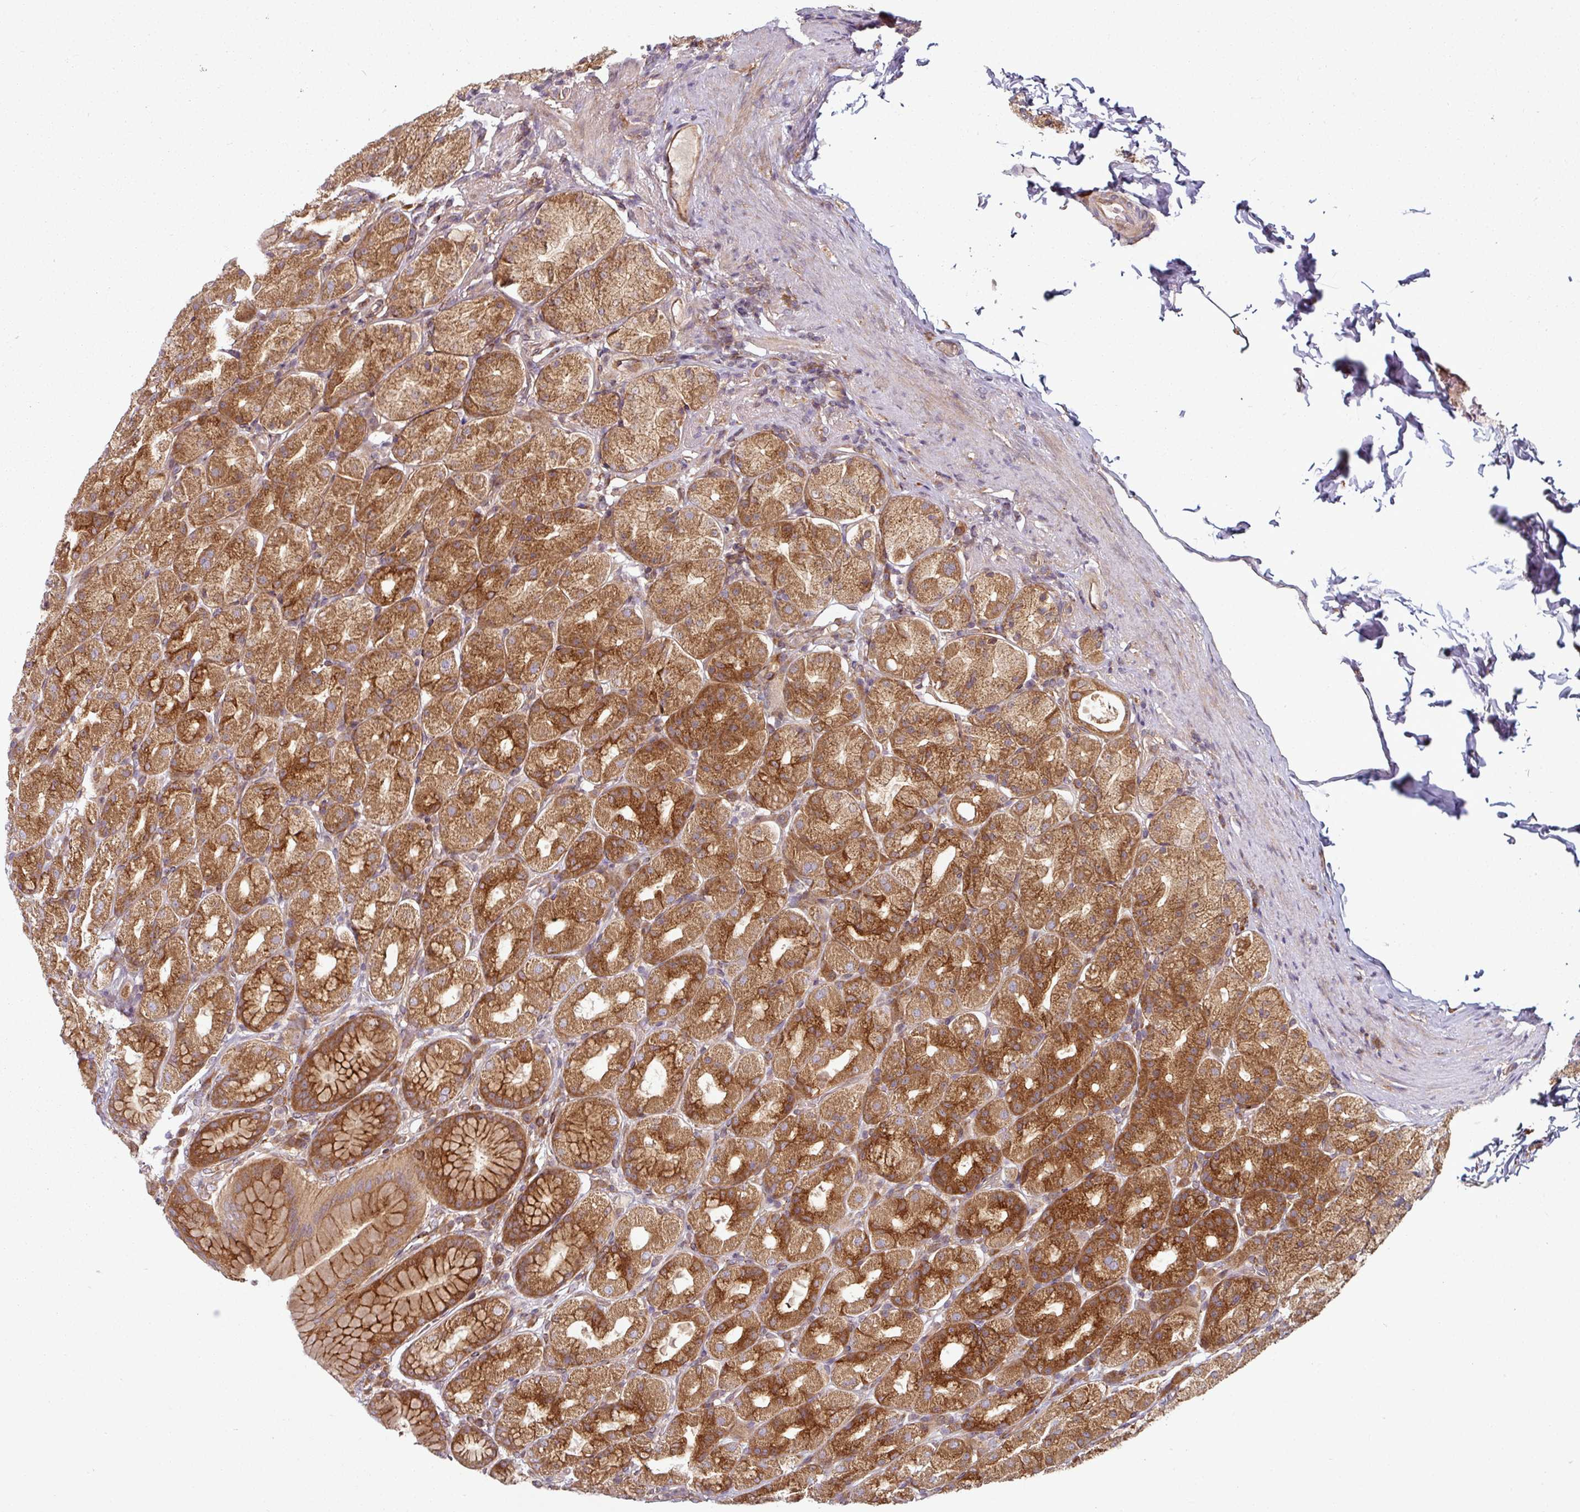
{"staining": {"intensity": "strong", "quantity": ">75%", "location": "cytoplasmic/membranous"}, "tissue": "stomach", "cell_type": "Glandular cells", "image_type": "normal", "snomed": [{"axis": "morphology", "description": "Normal tissue, NOS"}, {"axis": "topography", "description": "Stomach, upper"}, {"axis": "topography", "description": "Stomach"}], "caption": "The image exhibits immunohistochemical staining of benign stomach. There is strong cytoplasmic/membranous positivity is seen in approximately >75% of glandular cells. Using DAB (brown) and hematoxylin (blue) stains, captured at high magnification using brightfield microscopy.", "gene": "RAB5A", "patient": {"sex": "male", "age": 68}}